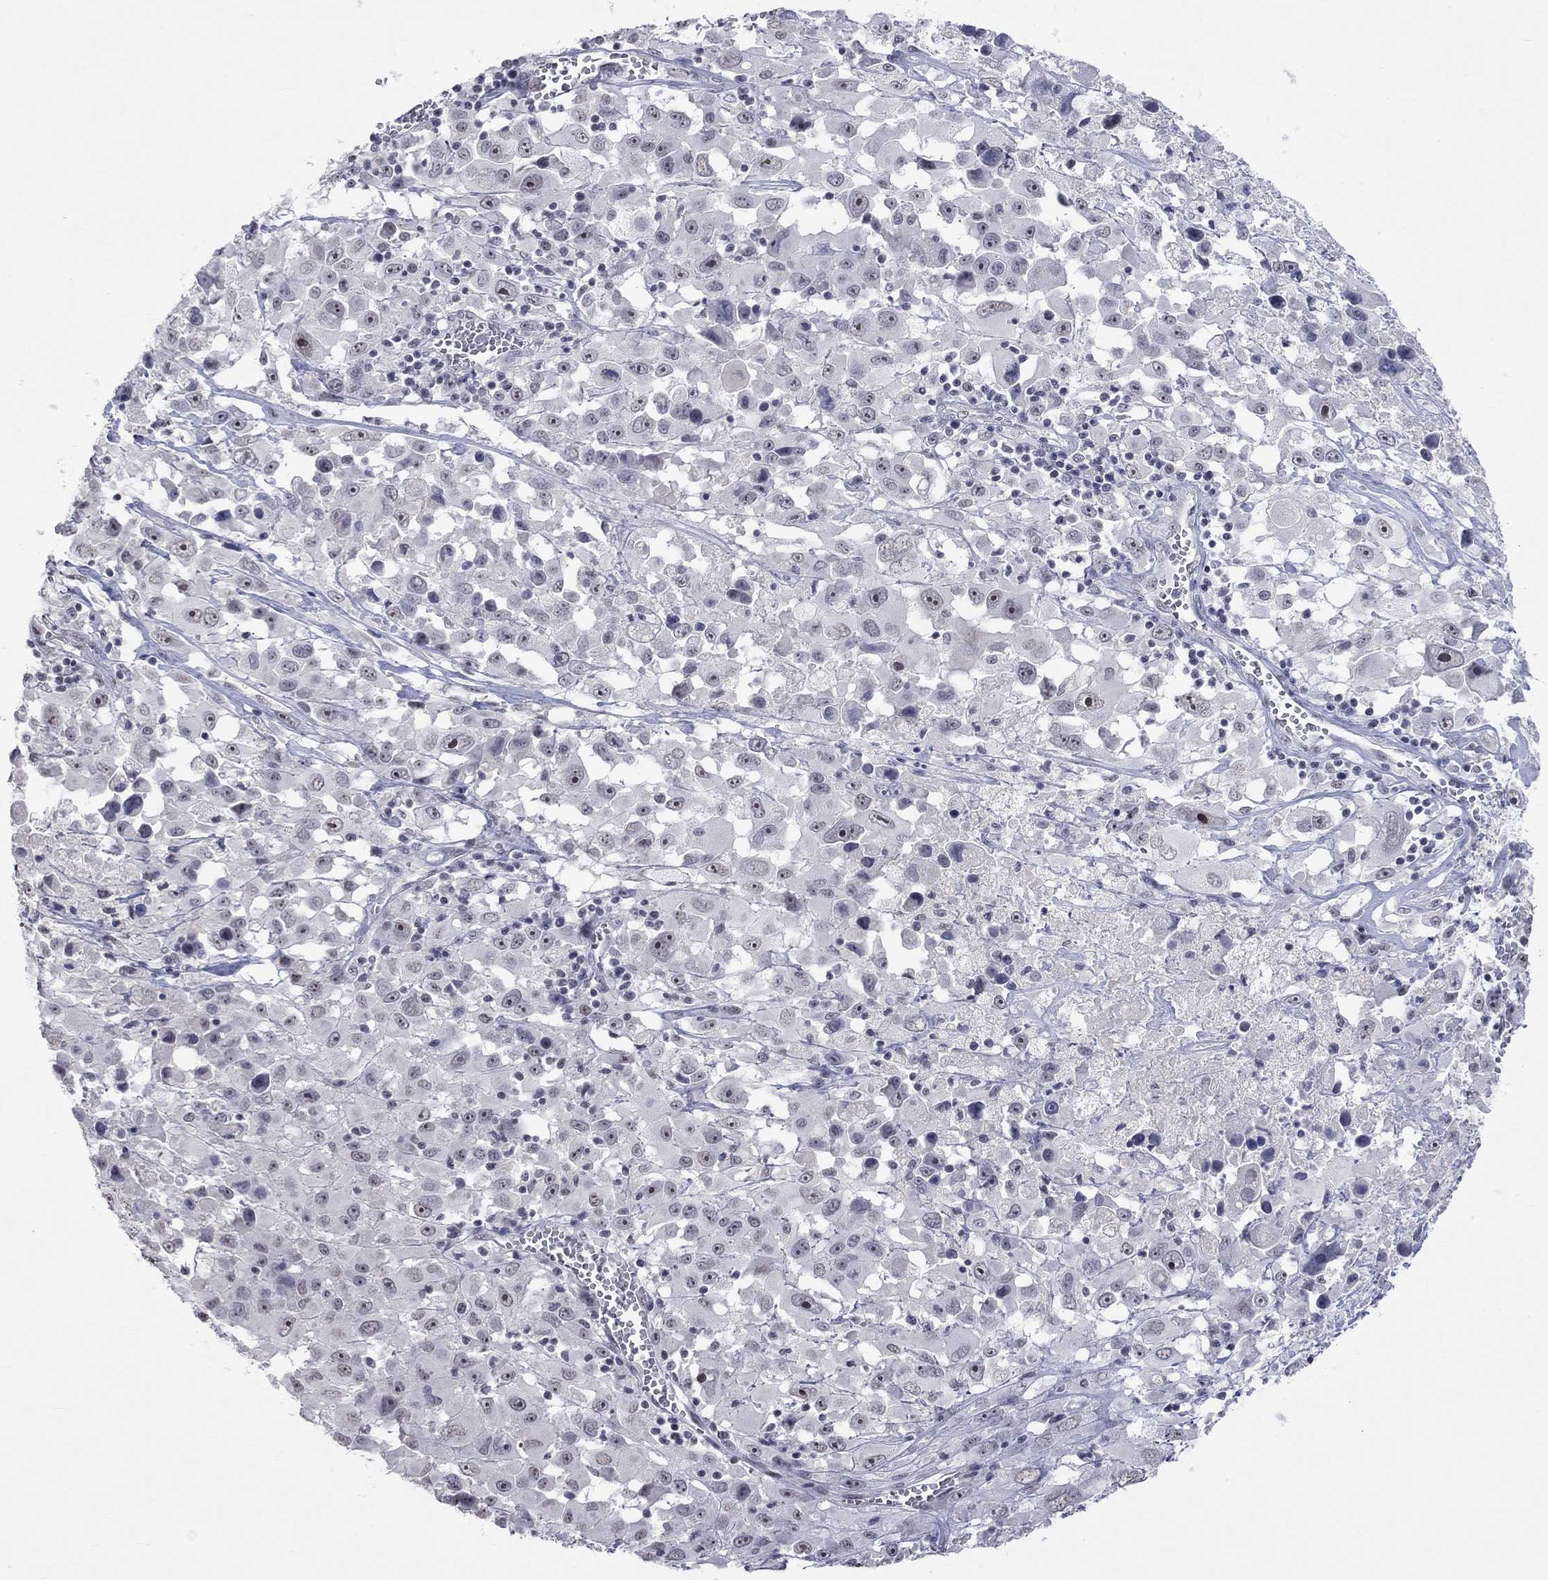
{"staining": {"intensity": "negative", "quantity": "none", "location": "none"}, "tissue": "melanoma", "cell_type": "Tumor cells", "image_type": "cancer", "snomed": [{"axis": "morphology", "description": "Malignant melanoma, Metastatic site"}, {"axis": "topography", "description": "Lymph node"}], "caption": "Immunohistochemical staining of malignant melanoma (metastatic site) shows no significant staining in tumor cells.", "gene": "TMEM143", "patient": {"sex": "male", "age": 50}}